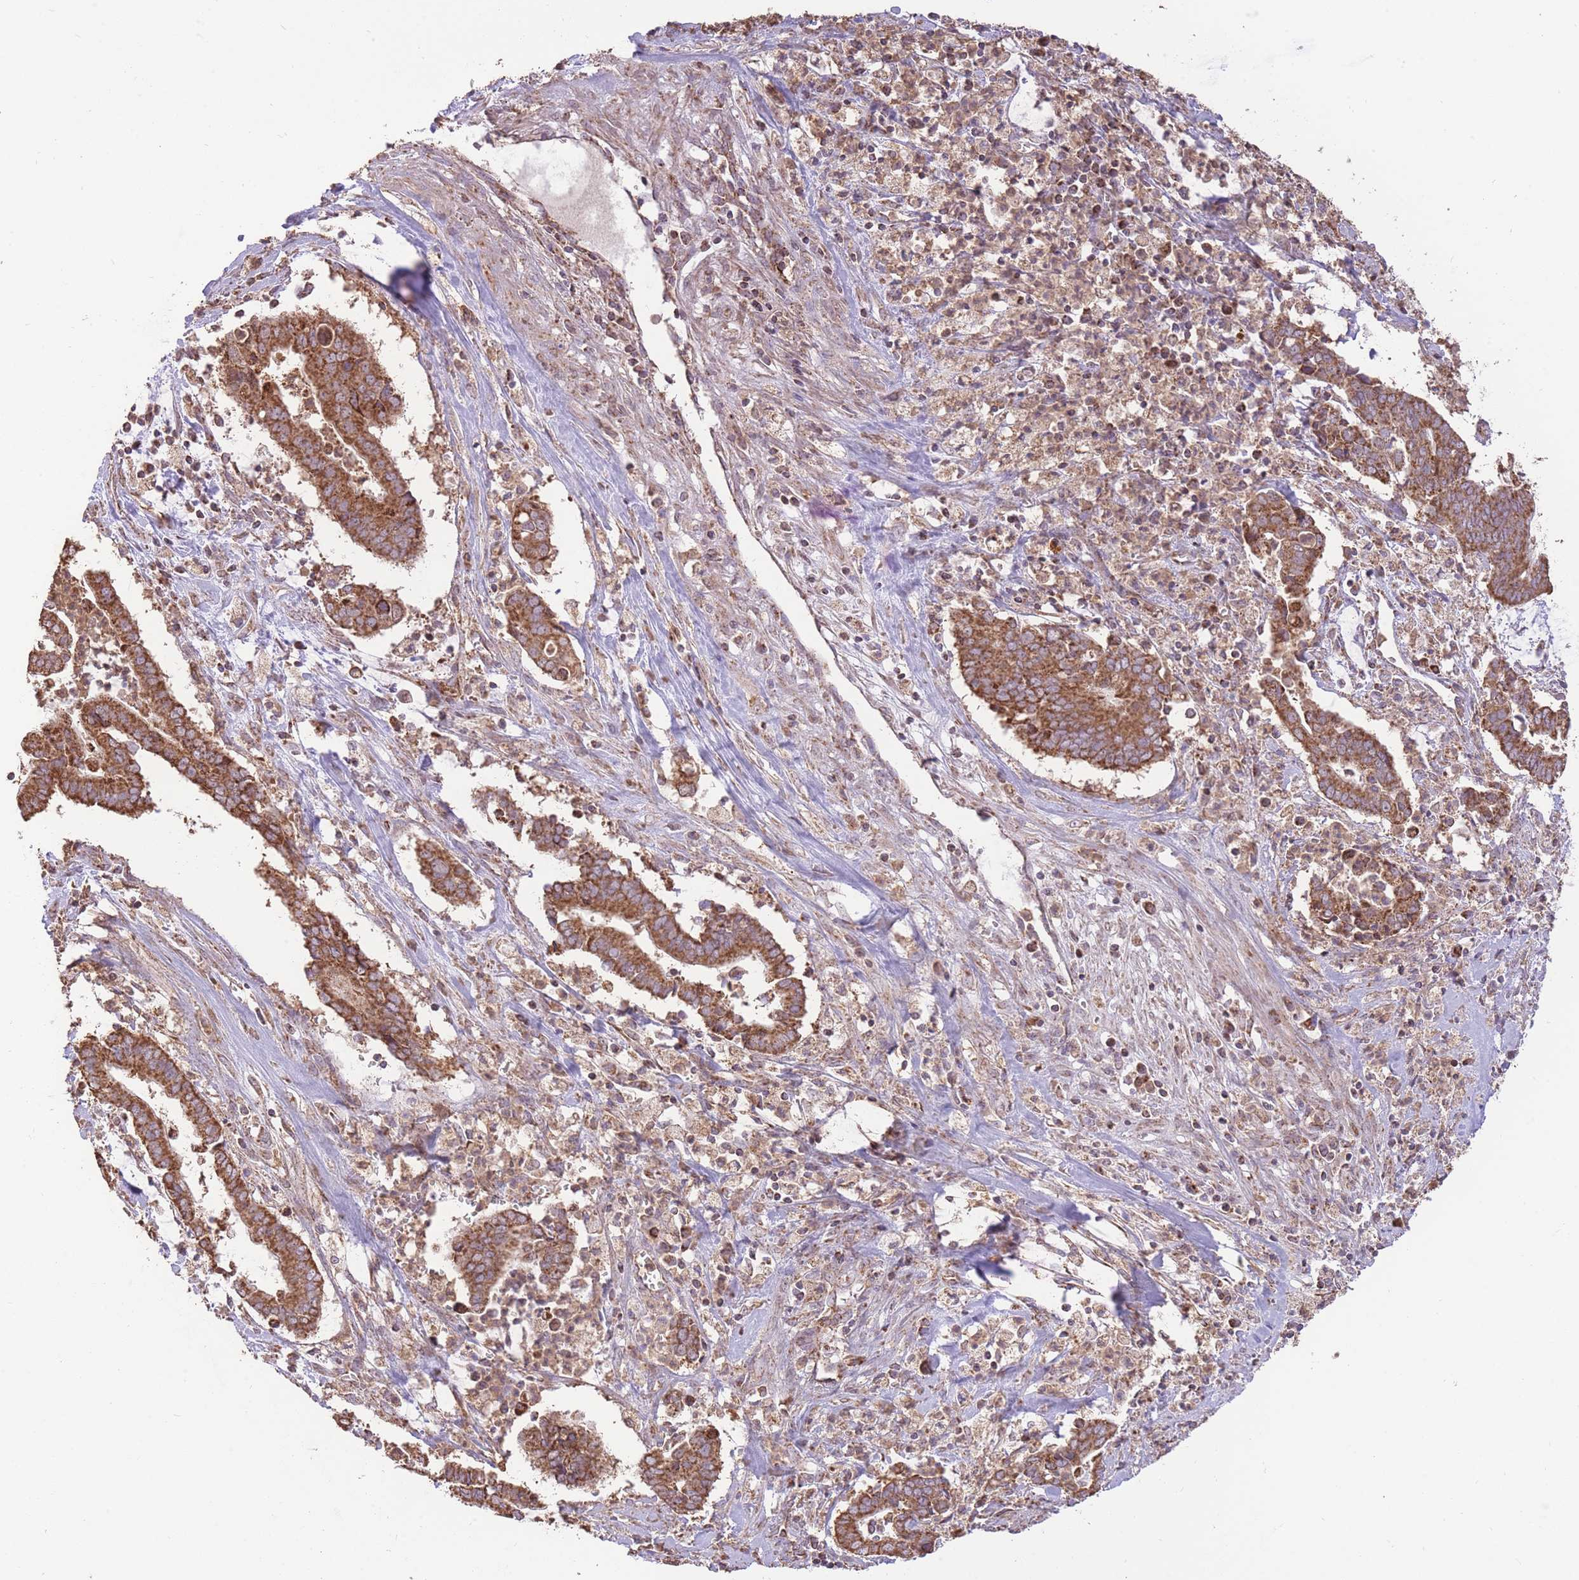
{"staining": {"intensity": "strong", "quantity": ">75%", "location": "cytoplasmic/membranous"}, "tissue": "cervical cancer", "cell_type": "Tumor cells", "image_type": "cancer", "snomed": [{"axis": "morphology", "description": "Adenocarcinoma, NOS"}, {"axis": "topography", "description": "Cervix"}], "caption": "Immunohistochemical staining of cervical cancer (adenocarcinoma) displays high levels of strong cytoplasmic/membranous staining in approximately >75% of tumor cells.", "gene": "PREP", "patient": {"sex": "female", "age": 44}}